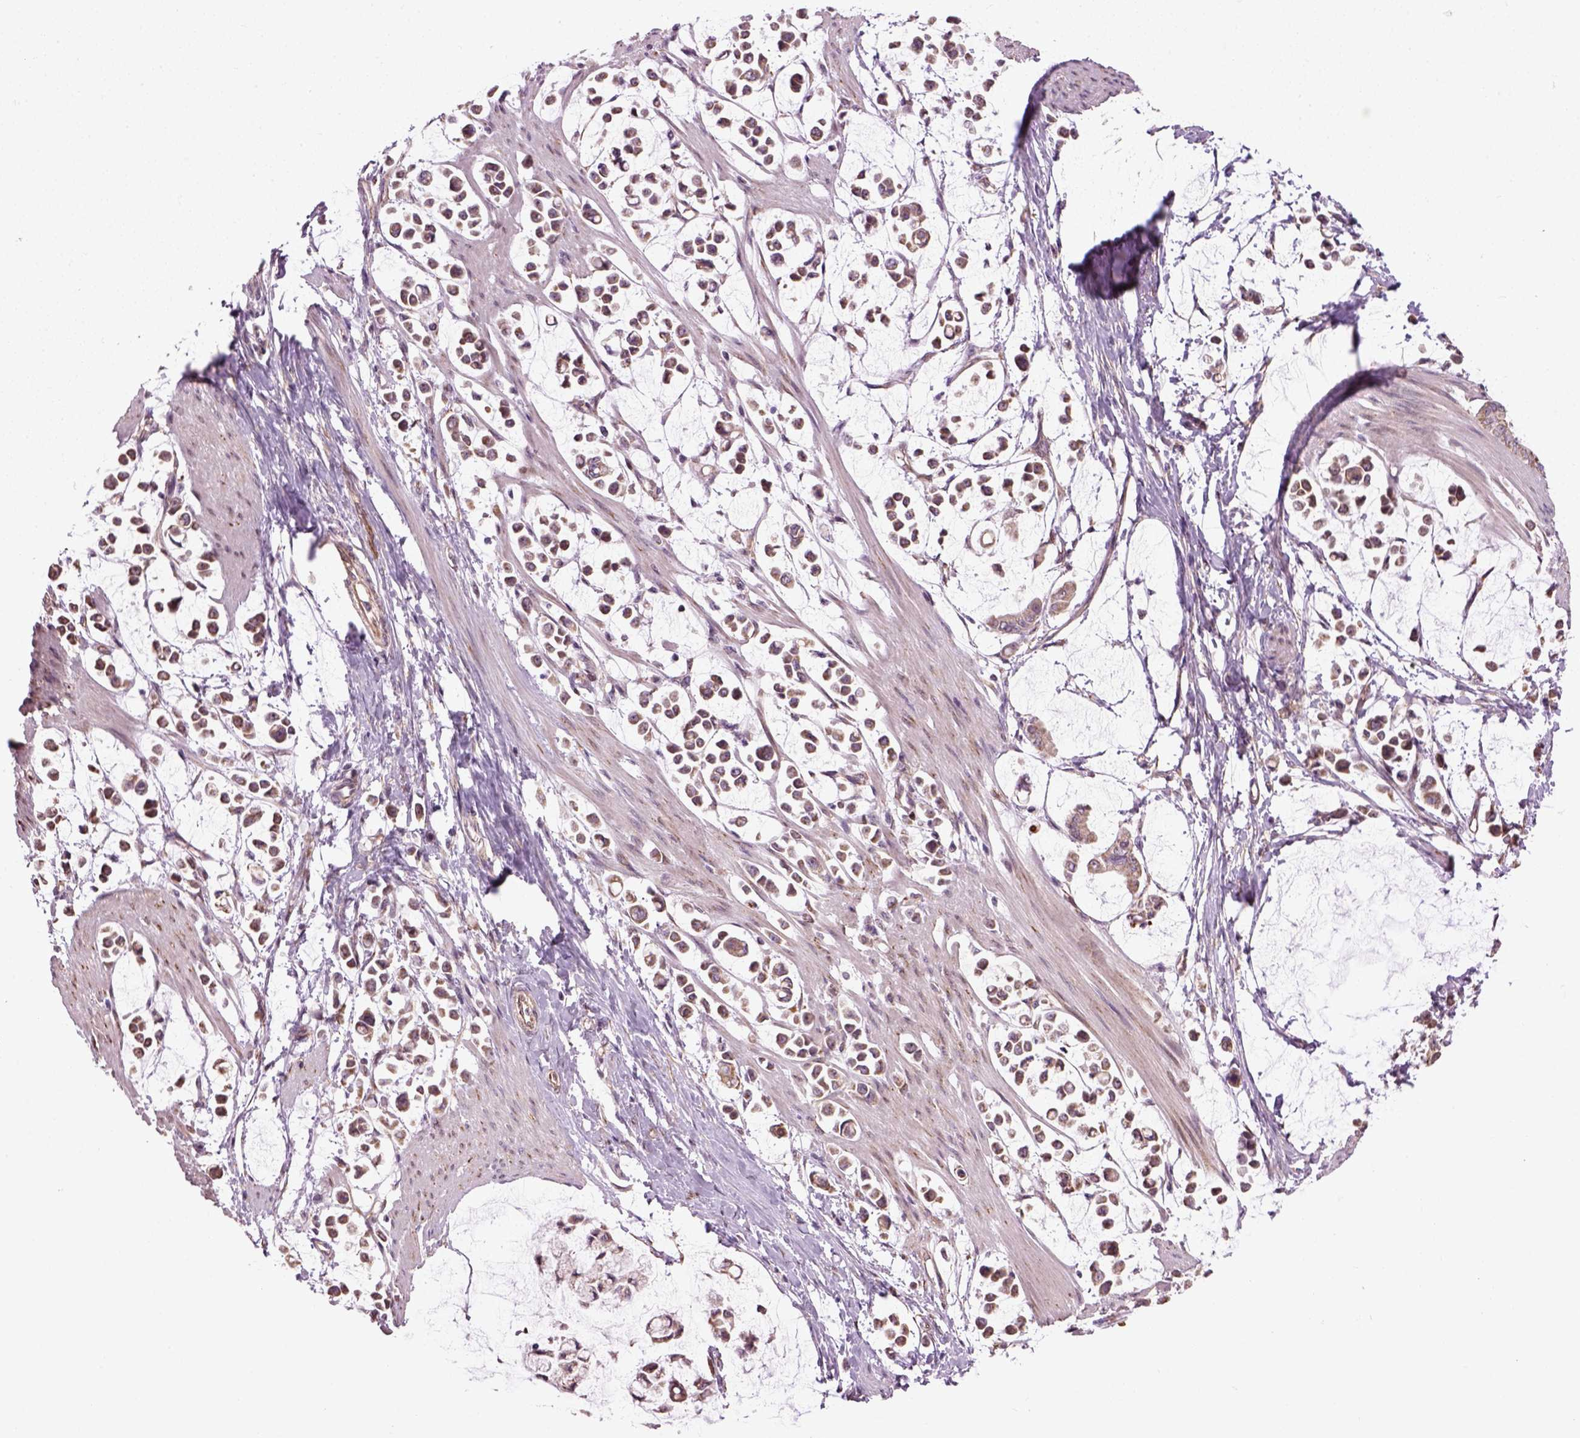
{"staining": {"intensity": "moderate", "quantity": ">75%", "location": "cytoplasmic/membranous"}, "tissue": "stomach cancer", "cell_type": "Tumor cells", "image_type": "cancer", "snomed": [{"axis": "morphology", "description": "Adenocarcinoma, NOS"}, {"axis": "topography", "description": "Stomach"}], "caption": "An immunohistochemistry (IHC) histopathology image of neoplastic tissue is shown. Protein staining in brown highlights moderate cytoplasmic/membranous positivity in stomach cancer within tumor cells.", "gene": "XK", "patient": {"sex": "male", "age": 82}}